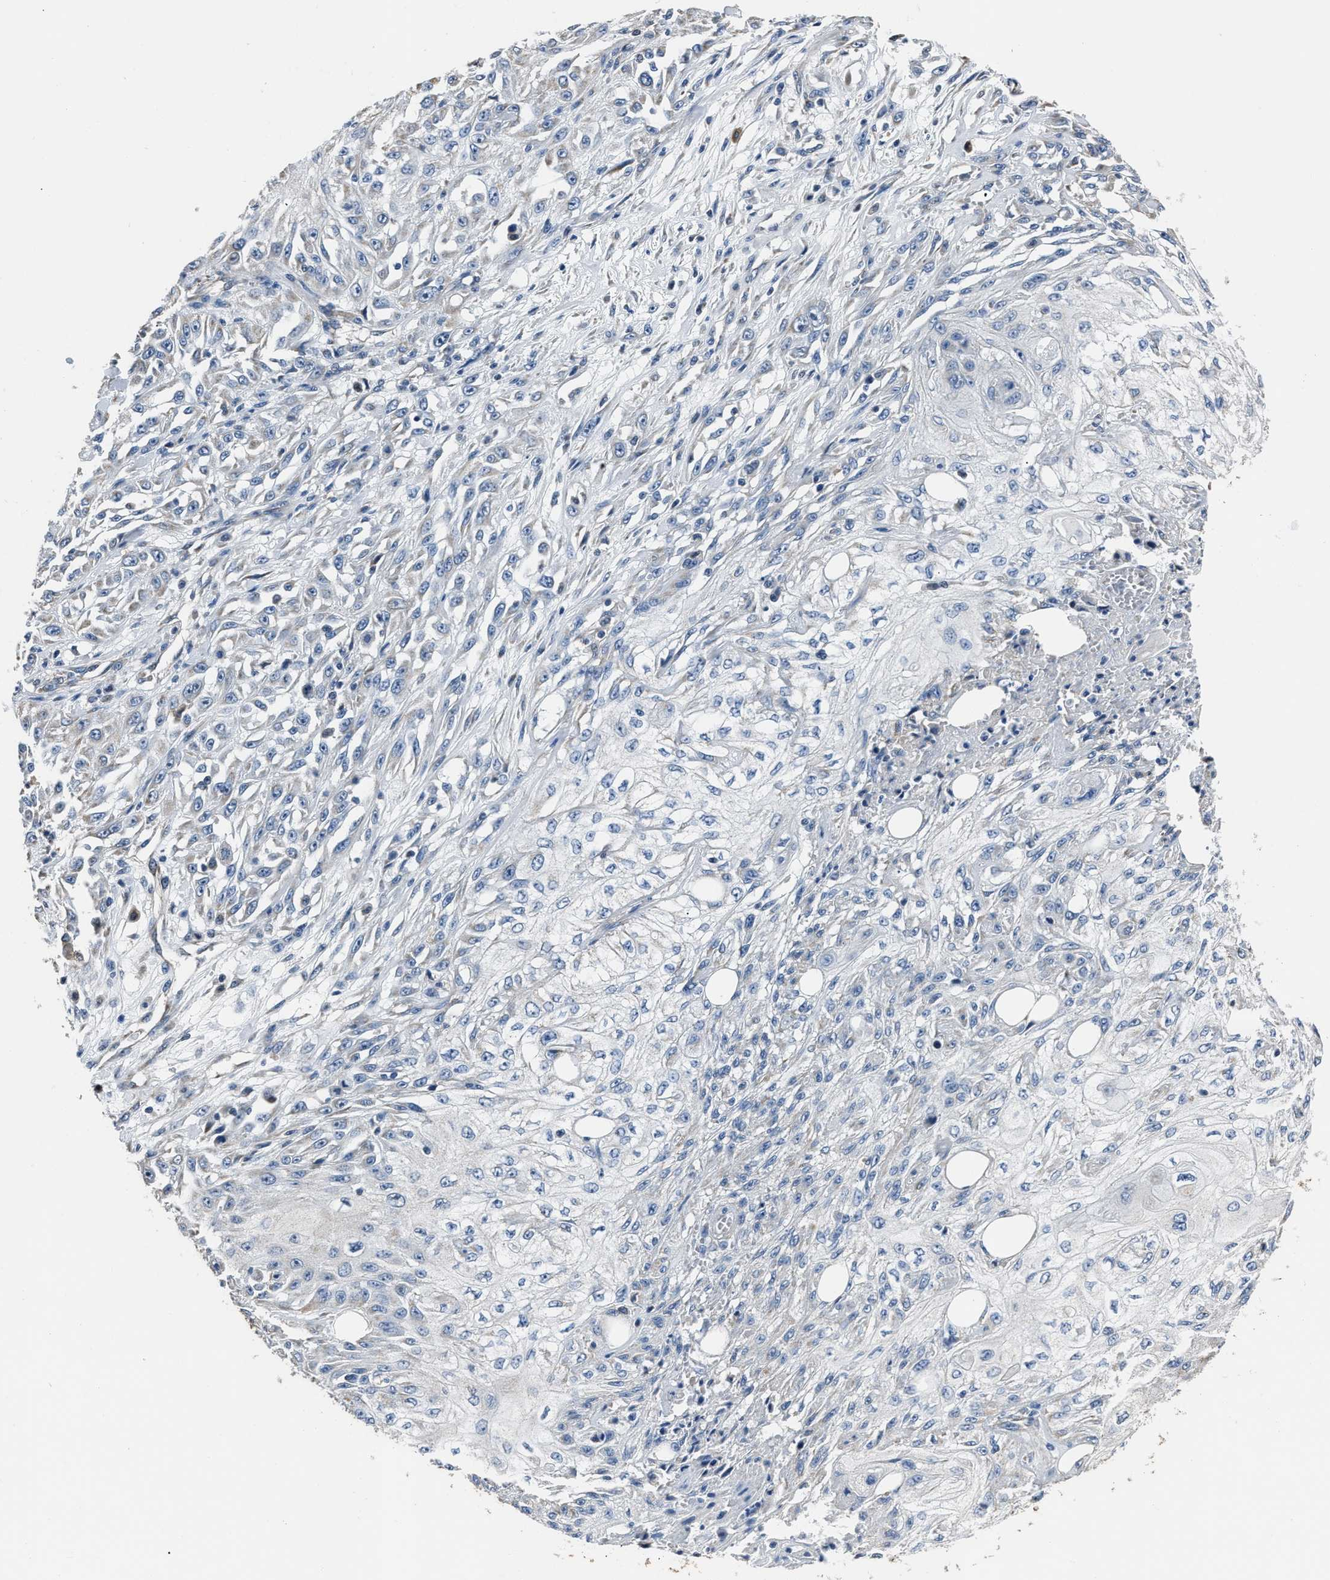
{"staining": {"intensity": "negative", "quantity": "none", "location": "none"}, "tissue": "skin cancer", "cell_type": "Tumor cells", "image_type": "cancer", "snomed": [{"axis": "morphology", "description": "Squamous cell carcinoma, NOS"}, {"axis": "morphology", "description": "Squamous cell carcinoma, metastatic, NOS"}, {"axis": "topography", "description": "Skin"}, {"axis": "topography", "description": "Lymph node"}], "caption": "A histopathology image of squamous cell carcinoma (skin) stained for a protein reveals no brown staining in tumor cells. (DAB IHC, high magnification).", "gene": "NSUN5", "patient": {"sex": "male", "age": 75}}